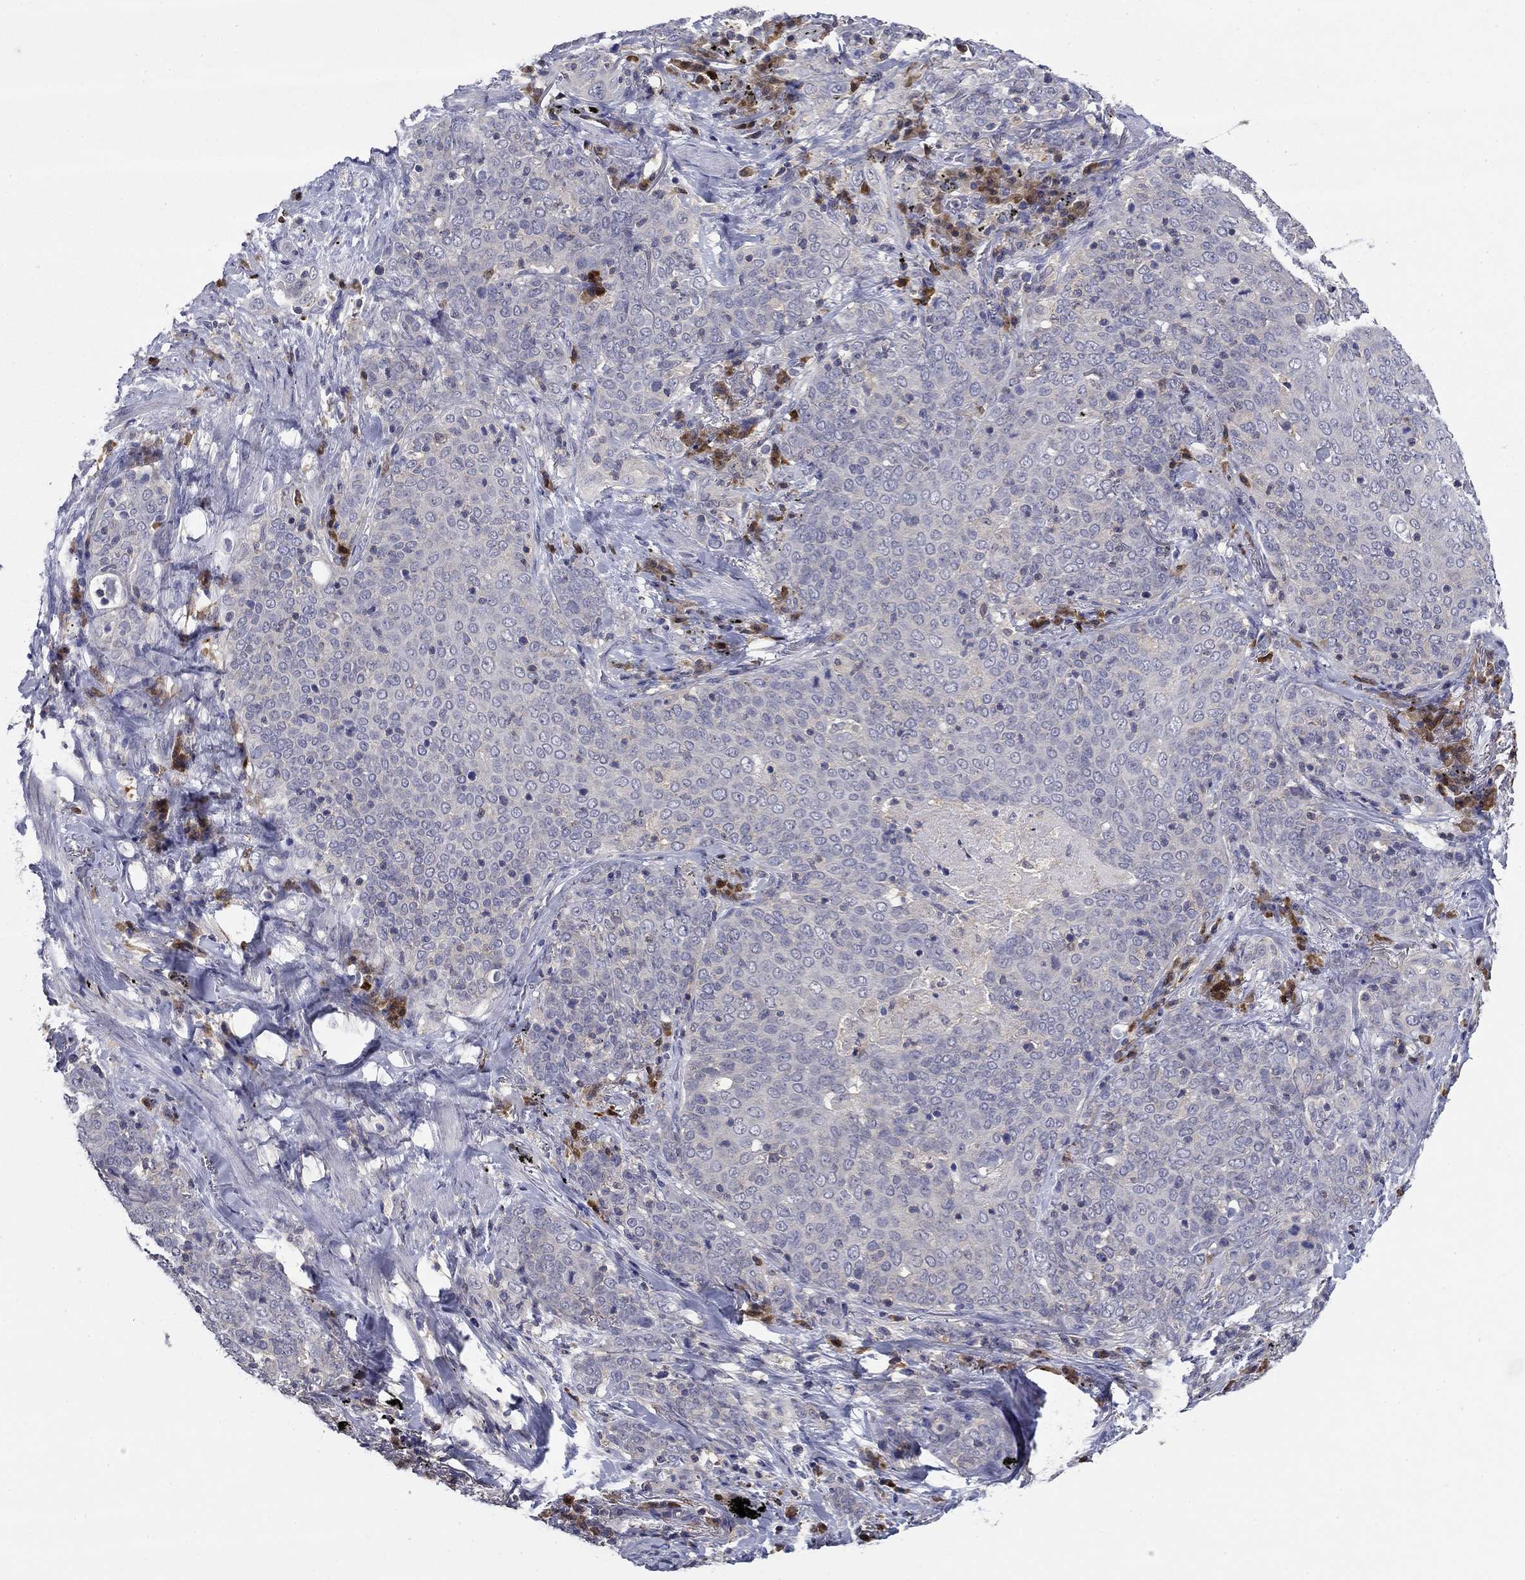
{"staining": {"intensity": "negative", "quantity": "none", "location": "none"}, "tissue": "lung cancer", "cell_type": "Tumor cells", "image_type": "cancer", "snomed": [{"axis": "morphology", "description": "Squamous cell carcinoma, NOS"}, {"axis": "topography", "description": "Lung"}], "caption": "A high-resolution histopathology image shows immunohistochemistry staining of lung cancer (squamous cell carcinoma), which shows no significant expression in tumor cells.", "gene": "POU2F2", "patient": {"sex": "male", "age": 82}}